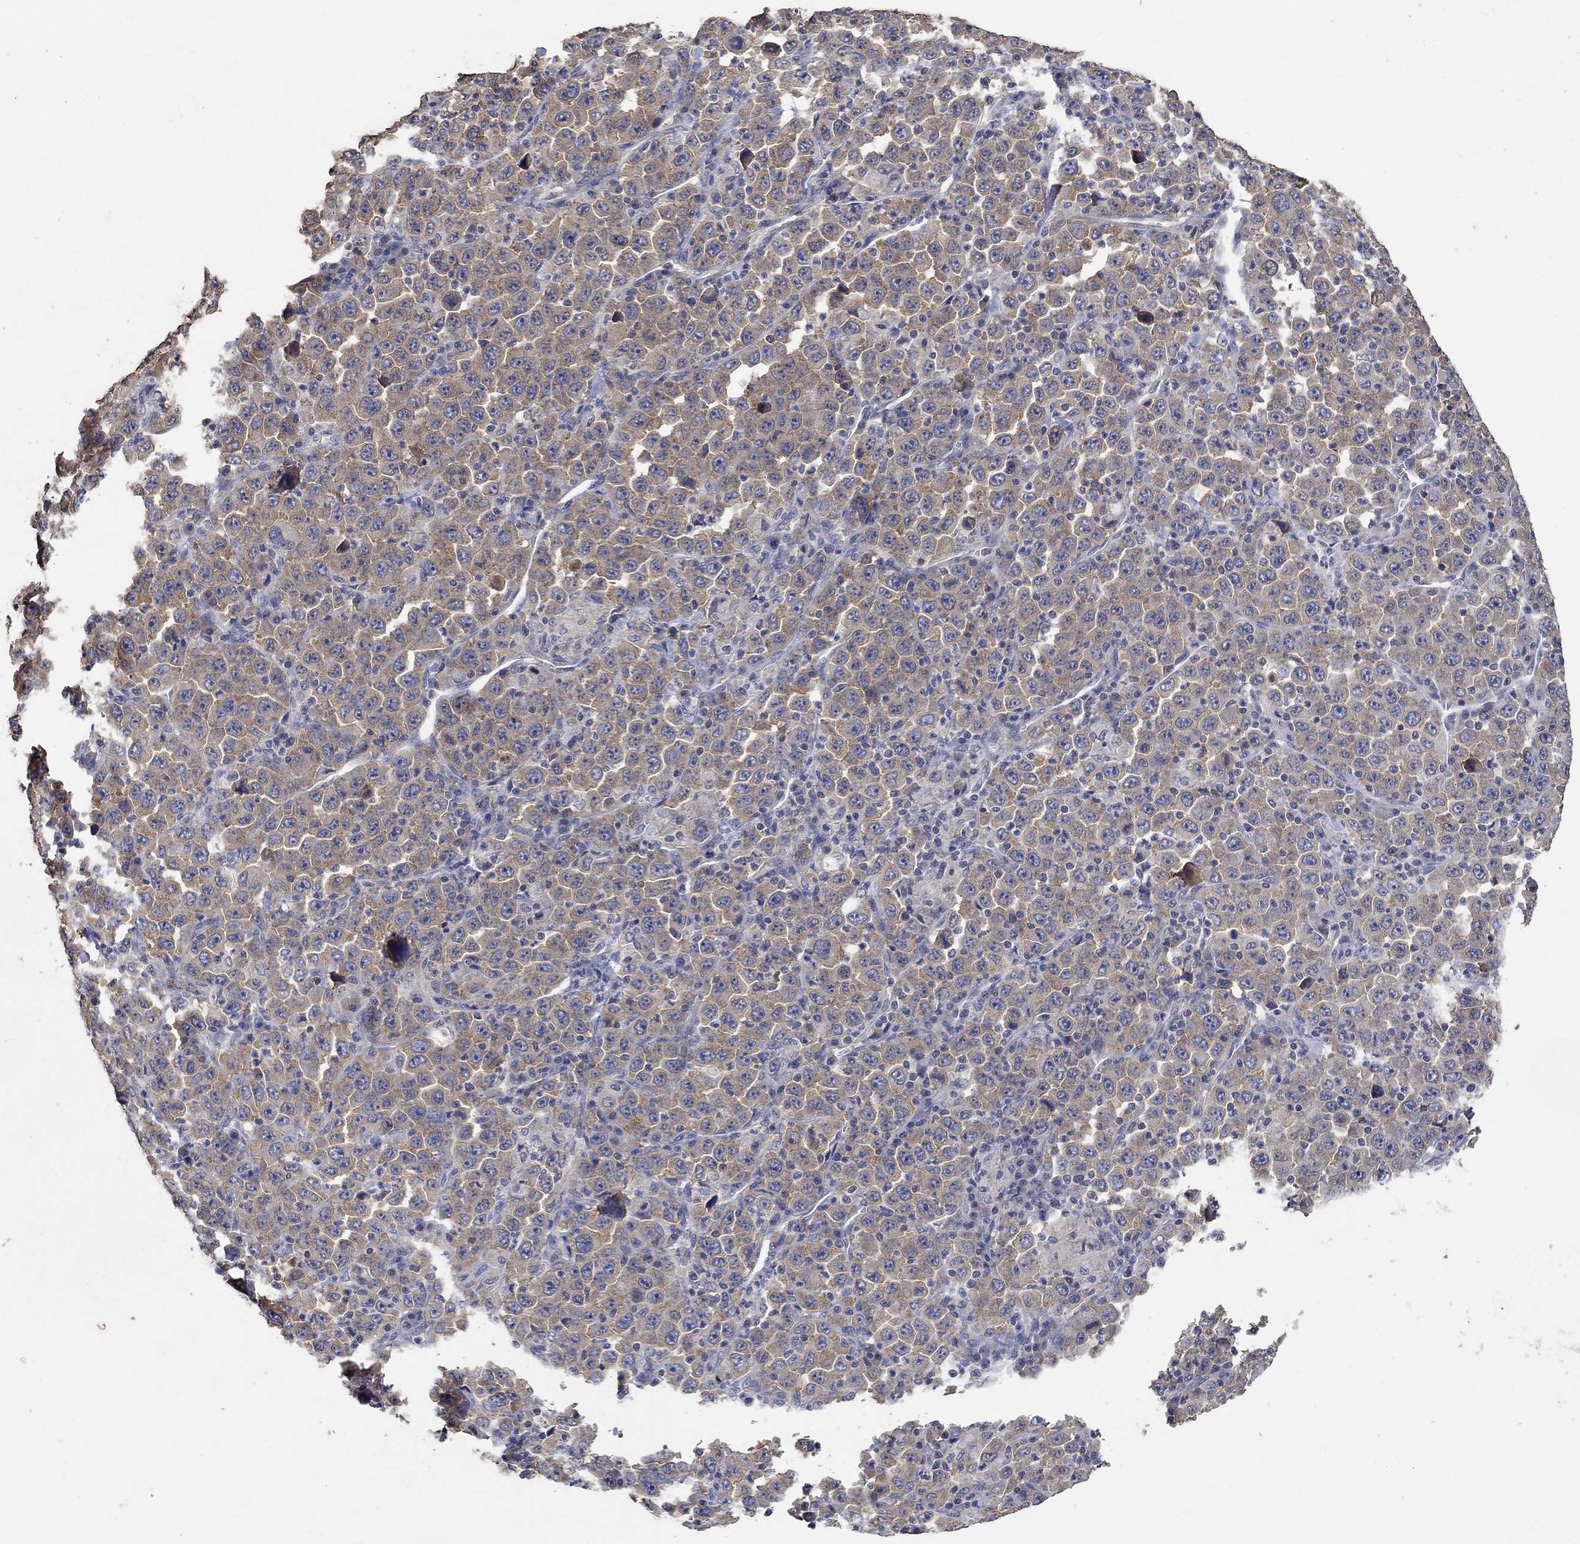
{"staining": {"intensity": "weak", "quantity": ">75%", "location": "cytoplasmic/membranous"}, "tissue": "stomach cancer", "cell_type": "Tumor cells", "image_type": "cancer", "snomed": [{"axis": "morphology", "description": "Normal tissue, NOS"}, {"axis": "morphology", "description": "Adenocarcinoma, NOS"}, {"axis": "topography", "description": "Stomach, upper"}, {"axis": "topography", "description": "Stomach"}], "caption": "Human stomach adenocarcinoma stained for a protein (brown) reveals weak cytoplasmic/membranous positive expression in about >75% of tumor cells.", "gene": "PTPN20", "patient": {"sex": "male", "age": 59}}